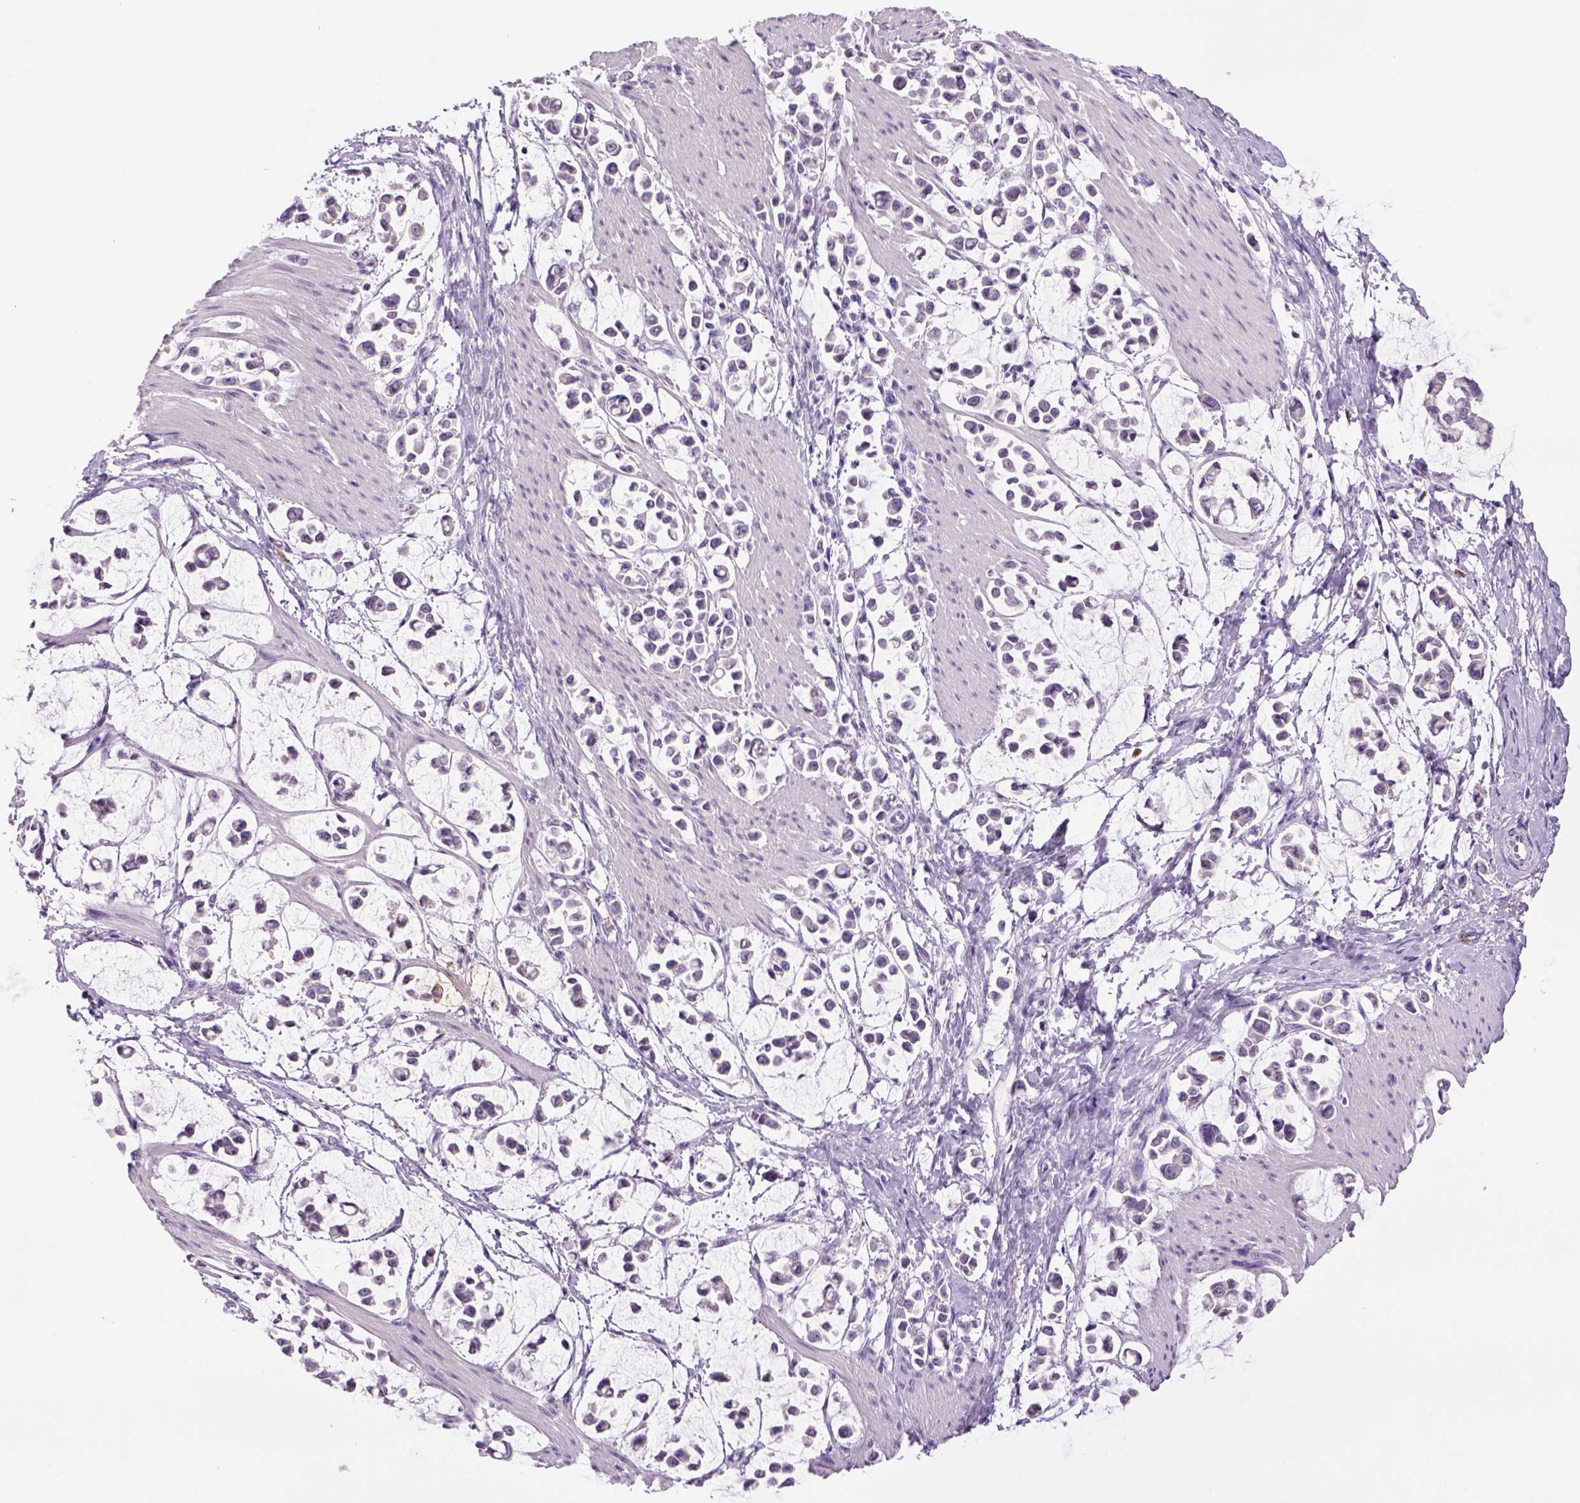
{"staining": {"intensity": "negative", "quantity": "none", "location": "none"}, "tissue": "stomach cancer", "cell_type": "Tumor cells", "image_type": "cancer", "snomed": [{"axis": "morphology", "description": "Adenocarcinoma, NOS"}, {"axis": "topography", "description": "Stomach"}], "caption": "A photomicrograph of human stomach adenocarcinoma is negative for staining in tumor cells.", "gene": "DBH", "patient": {"sex": "male", "age": 82}}